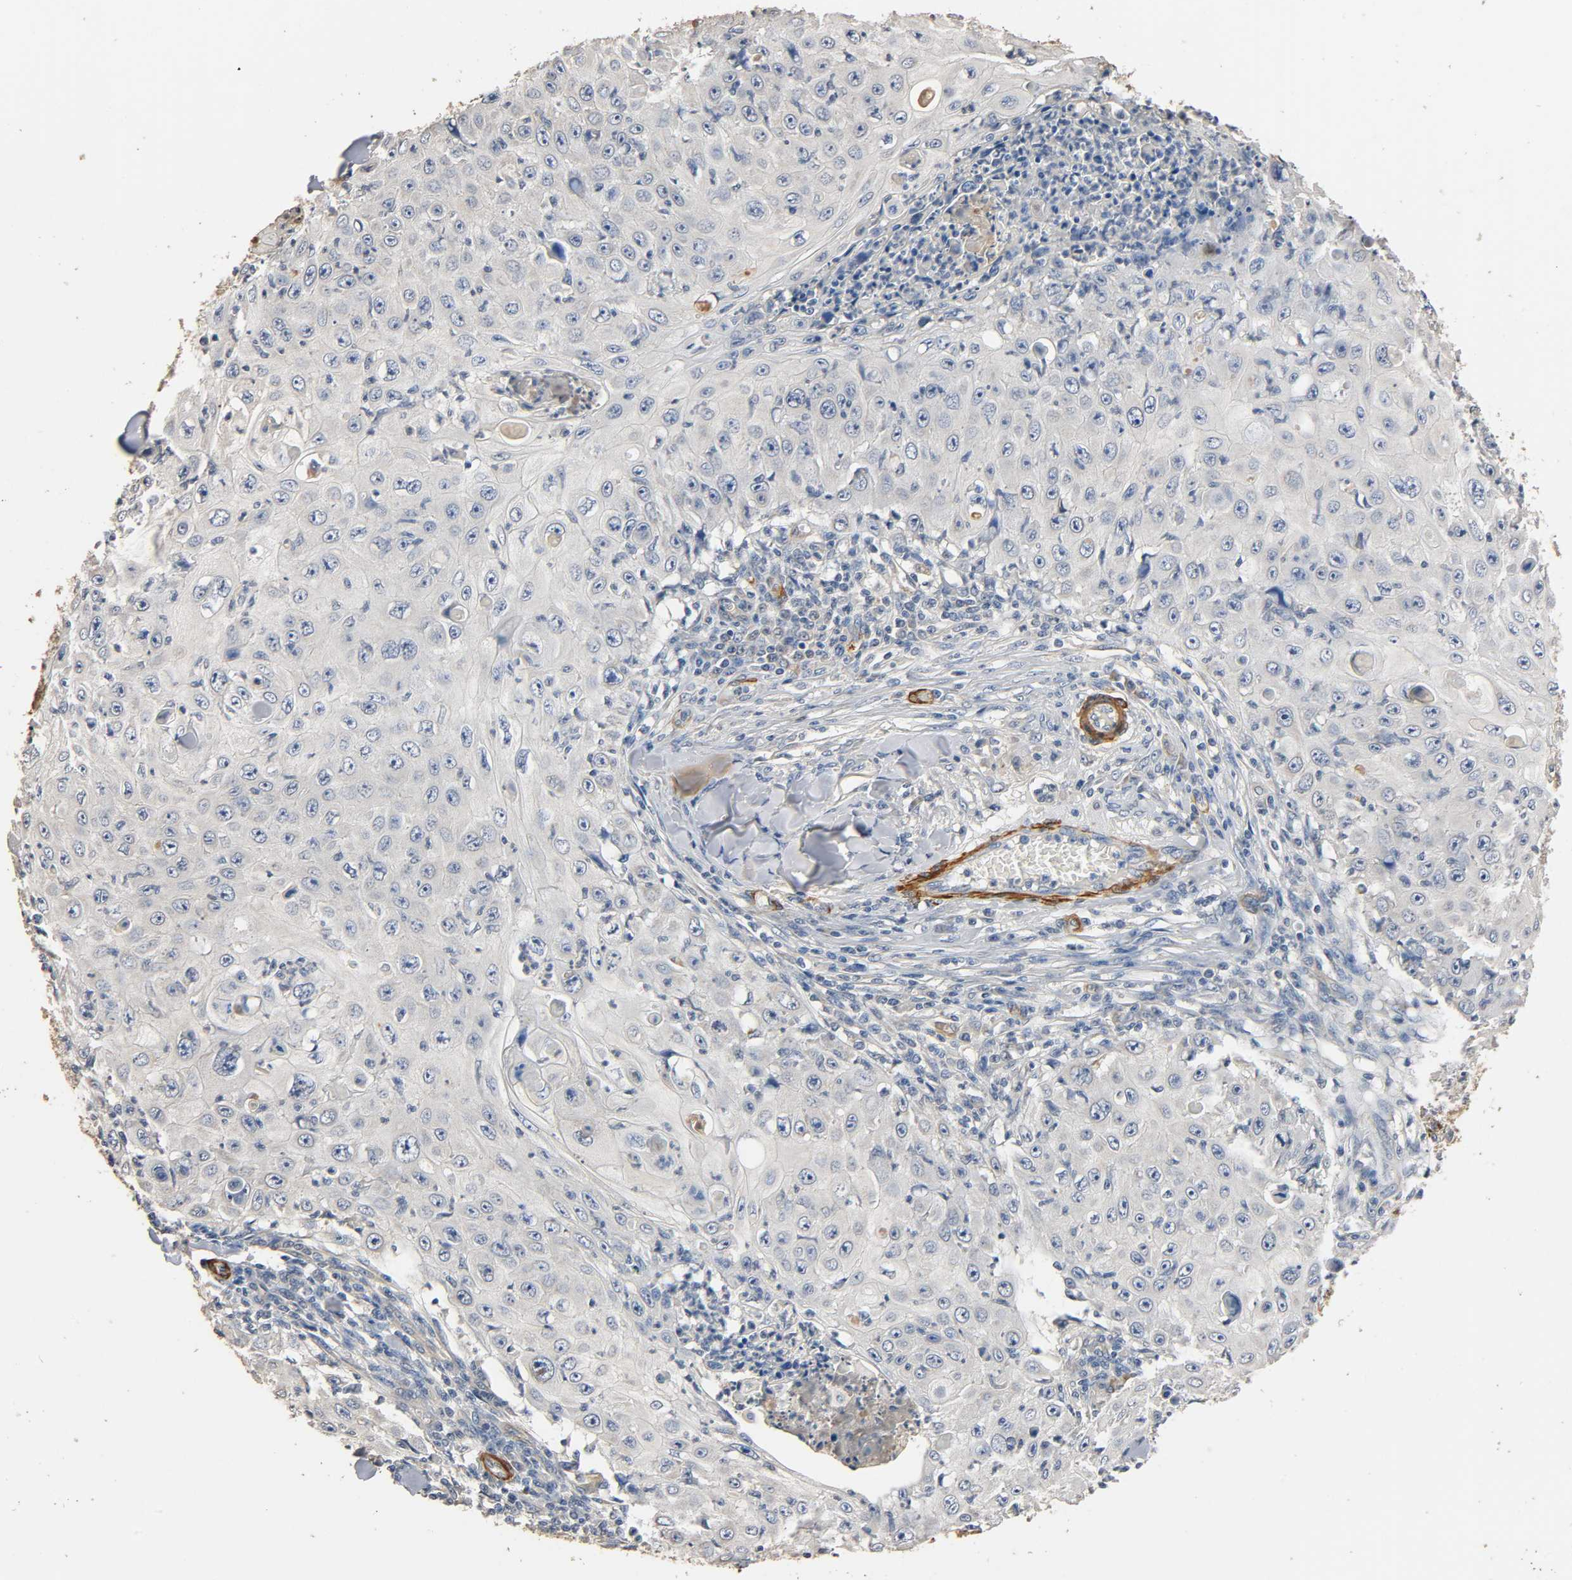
{"staining": {"intensity": "negative", "quantity": "none", "location": "none"}, "tissue": "skin cancer", "cell_type": "Tumor cells", "image_type": "cancer", "snomed": [{"axis": "morphology", "description": "Squamous cell carcinoma, NOS"}, {"axis": "topography", "description": "Skin"}], "caption": "Skin cancer was stained to show a protein in brown. There is no significant positivity in tumor cells. (DAB immunohistochemistry, high magnification).", "gene": "GSTA3", "patient": {"sex": "male", "age": 86}}